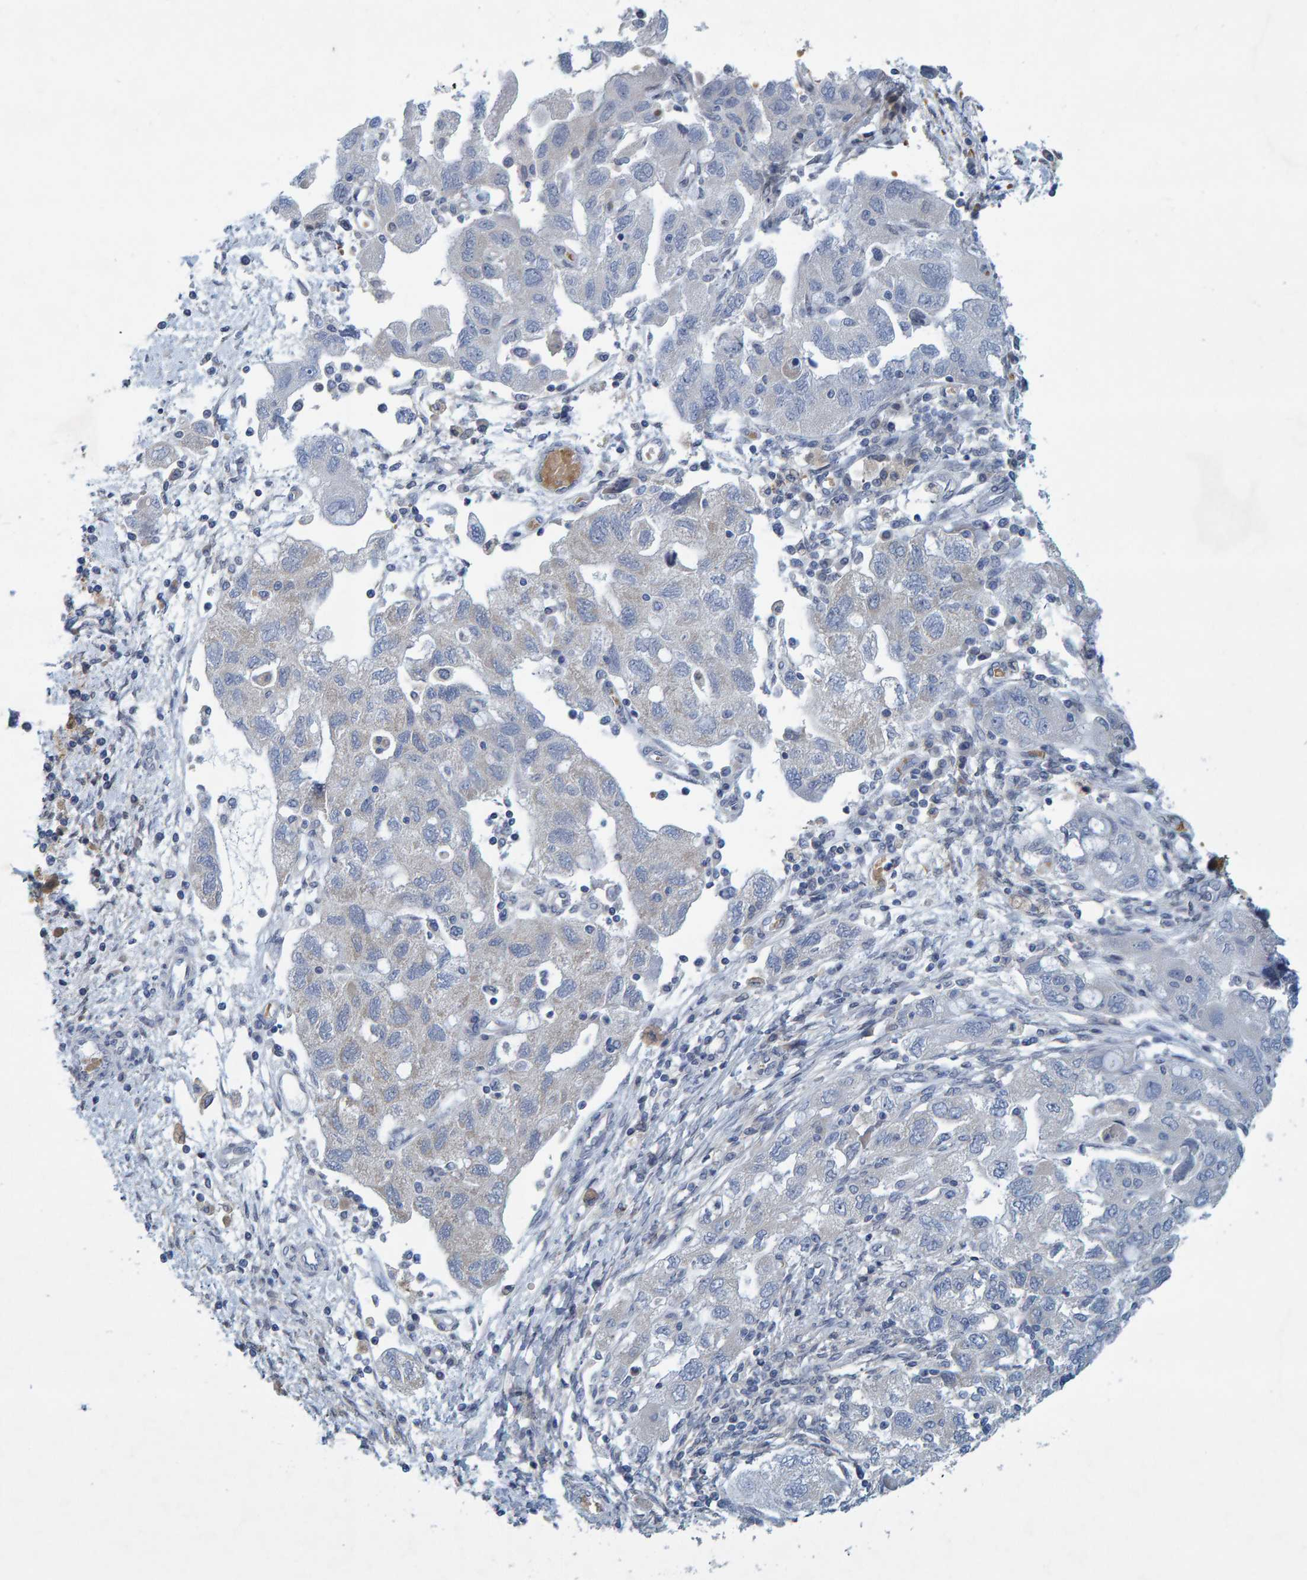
{"staining": {"intensity": "negative", "quantity": "none", "location": "none"}, "tissue": "ovarian cancer", "cell_type": "Tumor cells", "image_type": "cancer", "snomed": [{"axis": "morphology", "description": "Carcinoma, NOS"}, {"axis": "morphology", "description": "Cystadenocarcinoma, serous, NOS"}, {"axis": "topography", "description": "Ovary"}], "caption": "Micrograph shows no significant protein expression in tumor cells of carcinoma (ovarian). (DAB (3,3'-diaminobenzidine) immunohistochemistry (IHC) with hematoxylin counter stain).", "gene": "ALAD", "patient": {"sex": "female", "age": 69}}